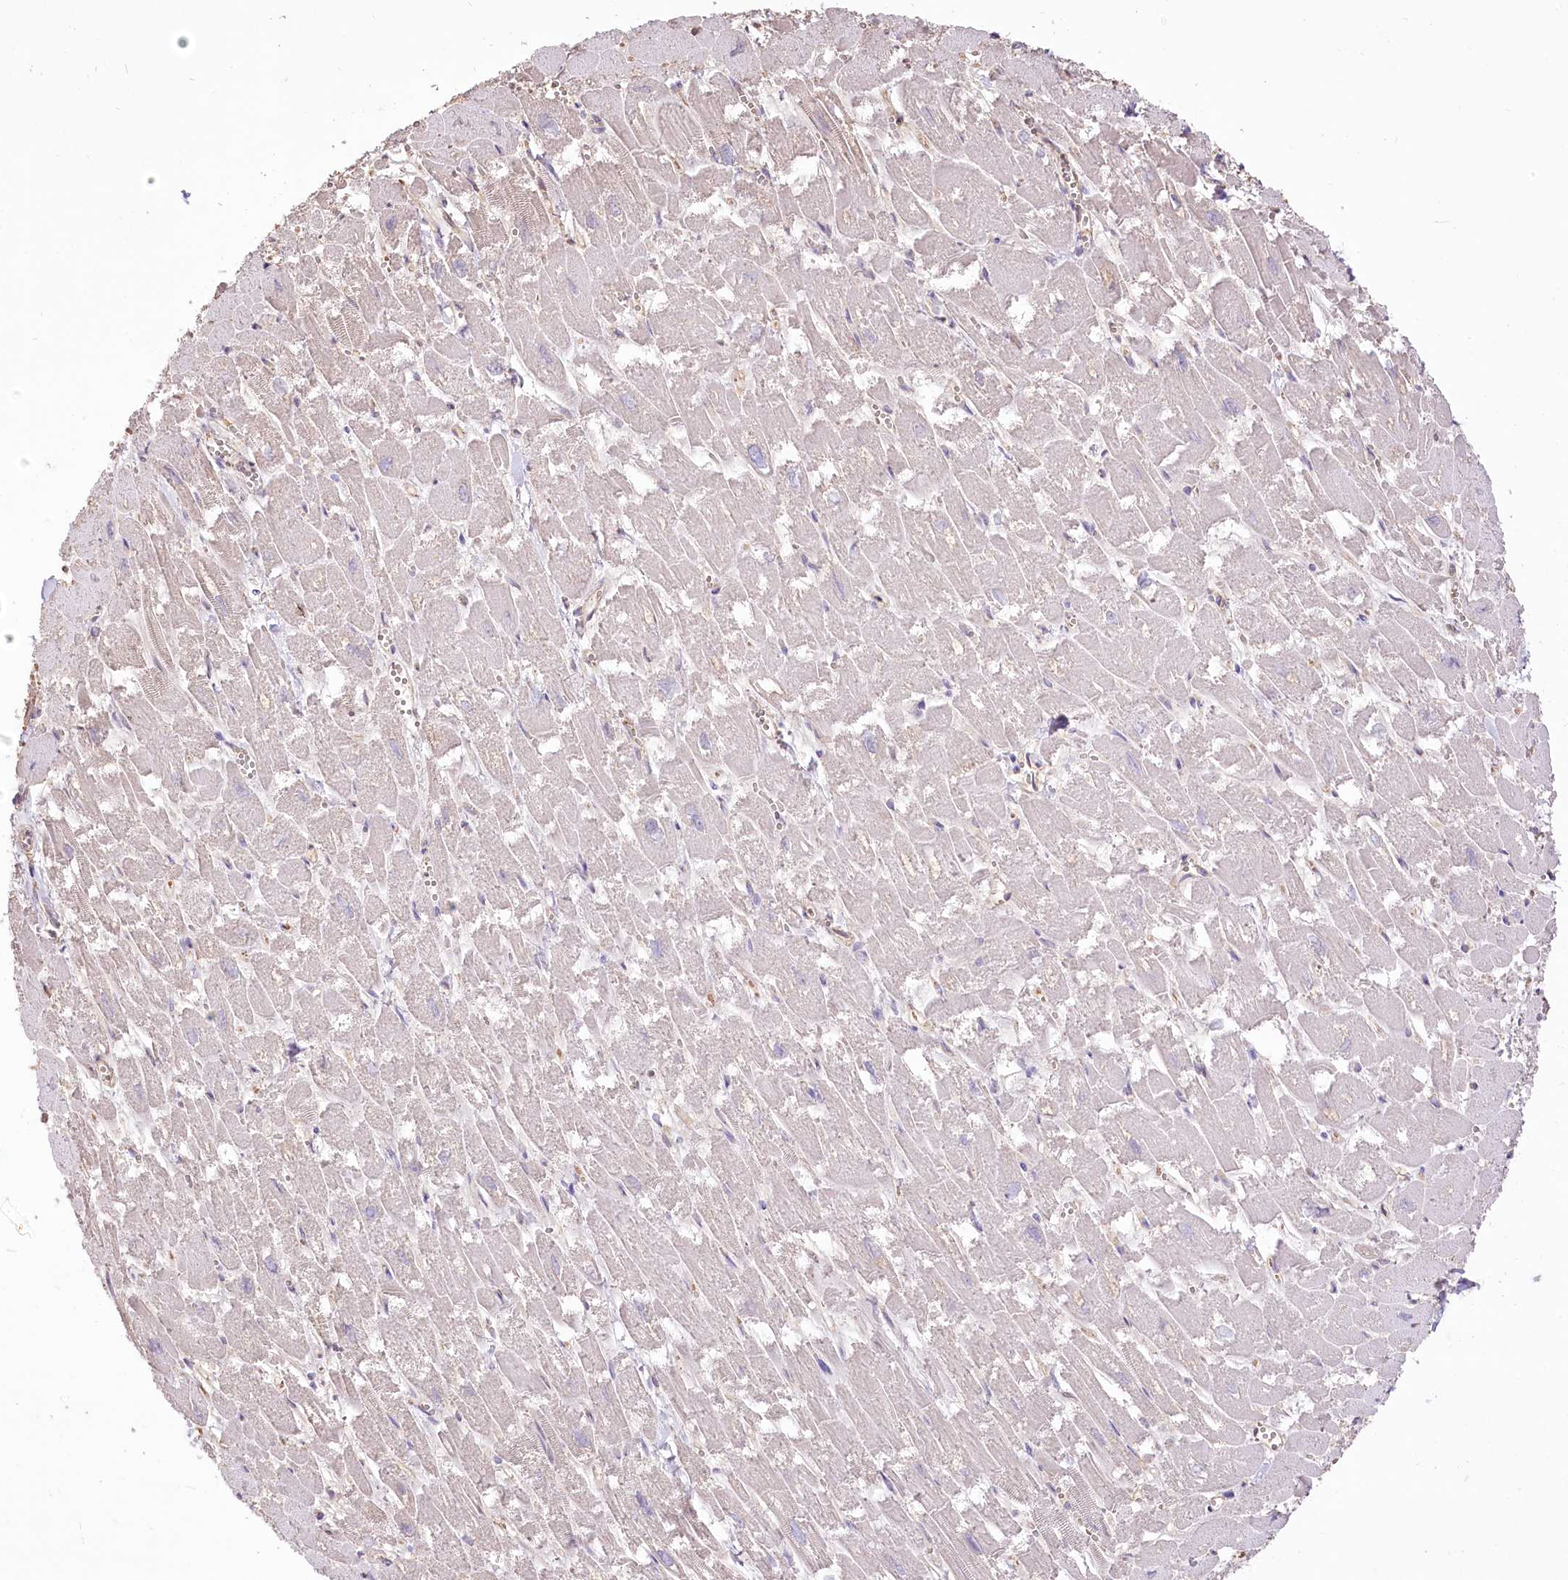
{"staining": {"intensity": "weak", "quantity": "25%-75%", "location": "cytoplasmic/membranous"}, "tissue": "heart muscle", "cell_type": "Cardiomyocytes", "image_type": "normal", "snomed": [{"axis": "morphology", "description": "Normal tissue, NOS"}, {"axis": "topography", "description": "Heart"}], "caption": "An image of heart muscle stained for a protein displays weak cytoplasmic/membranous brown staining in cardiomyocytes. (Stains: DAB (3,3'-diaminobenzidine) in brown, nuclei in blue, Microscopy: brightfield microscopy at high magnification).", "gene": "R3HDM2", "patient": {"sex": "male", "age": 54}}